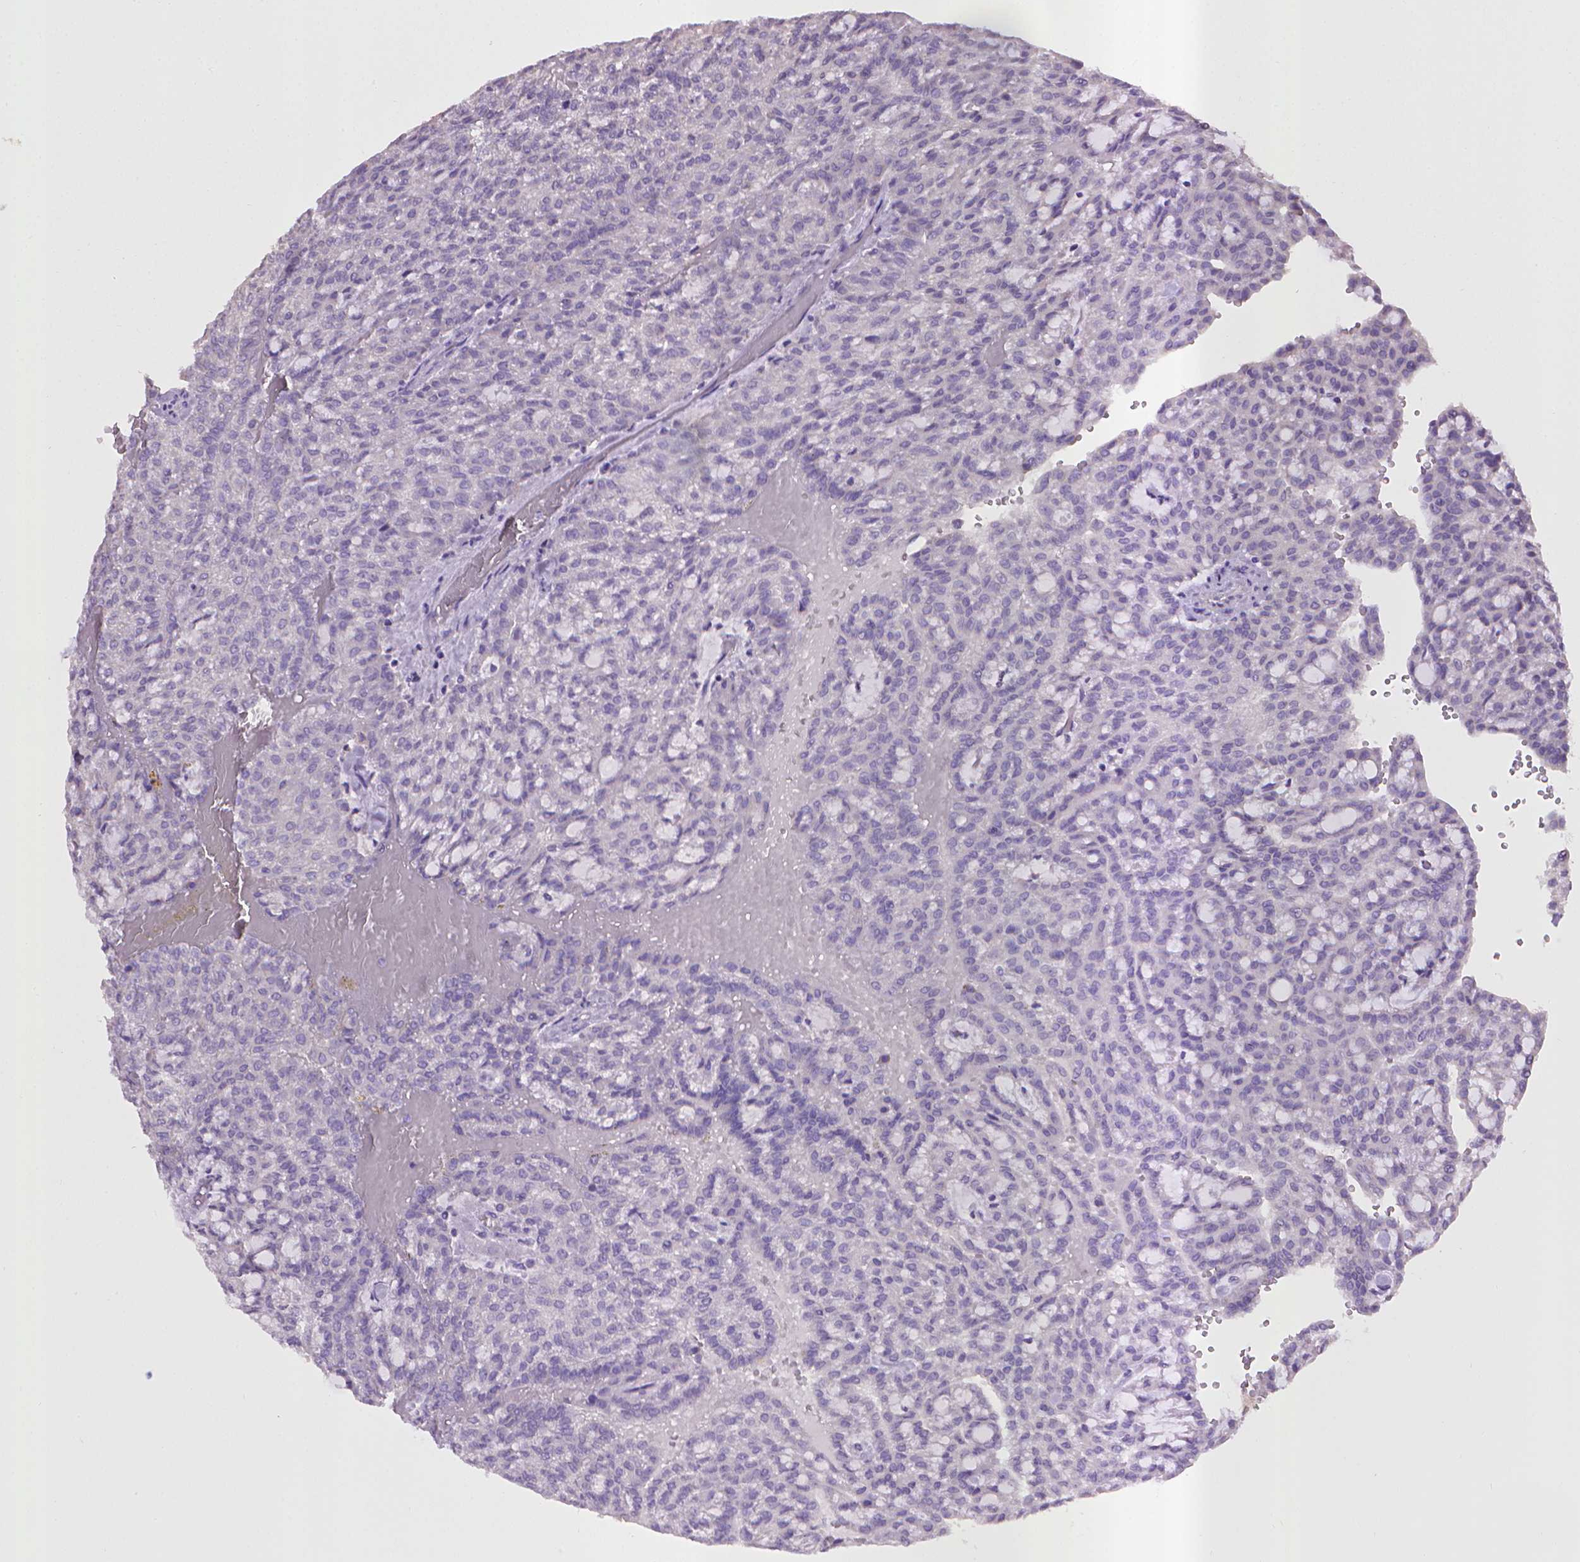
{"staining": {"intensity": "negative", "quantity": "none", "location": "none"}, "tissue": "renal cancer", "cell_type": "Tumor cells", "image_type": "cancer", "snomed": [{"axis": "morphology", "description": "Adenocarcinoma, NOS"}, {"axis": "topography", "description": "Kidney"}], "caption": "Immunohistochemical staining of adenocarcinoma (renal) exhibits no significant expression in tumor cells.", "gene": "CPM", "patient": {"sex": "male", "age": 63}}